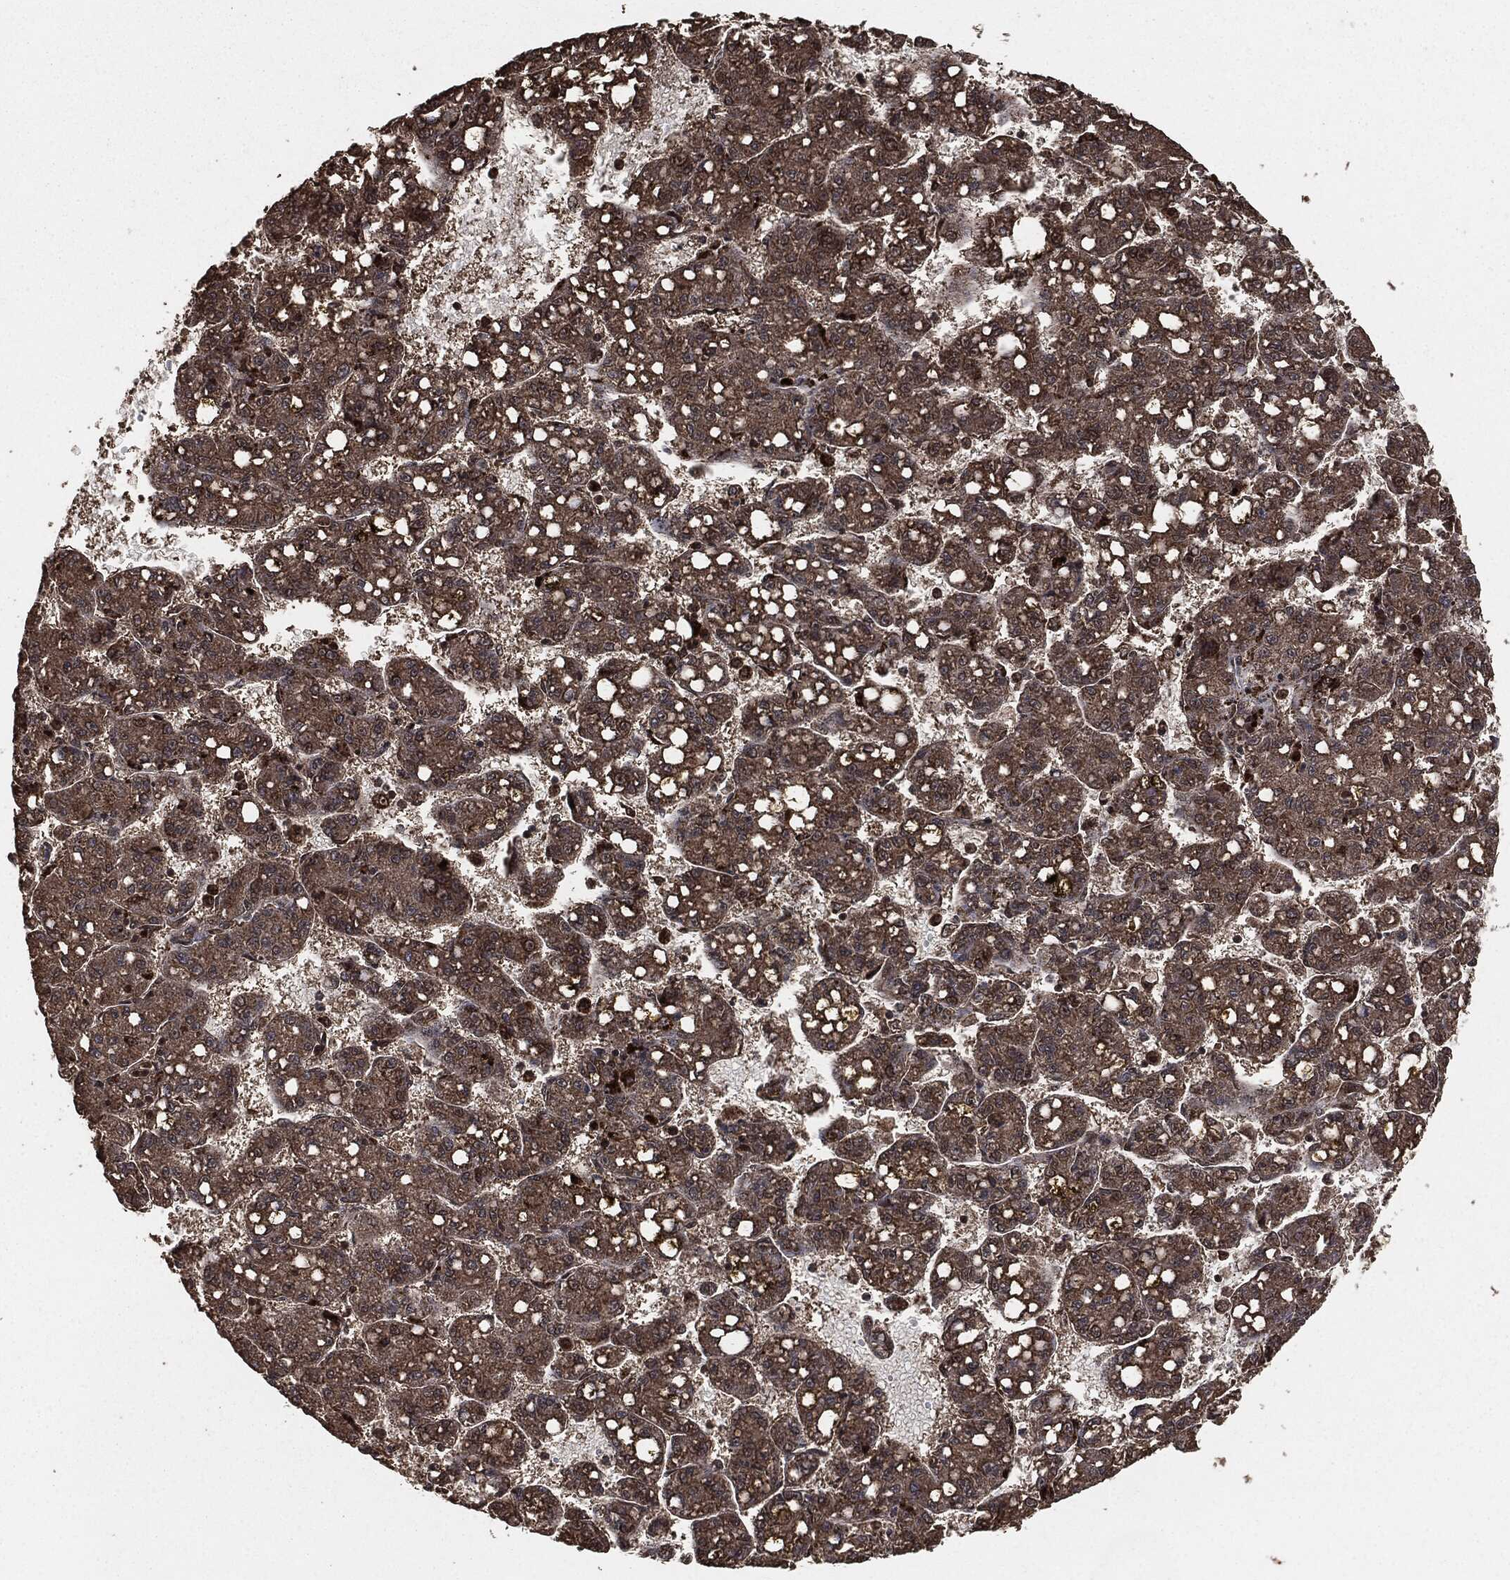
{"staining": {"intensity": "weak", "quantity": ">75%", "location": "cytoplasmic/membranous"}, "tissue": "liver cancer", "cell_type": "Tumor cells", "image_type": "cancer", "snomed": [{"axis": "morphology", "description": "Carcinoma, Hepatocellular, NOS"}, {"axis": "topography", "description": "Liver"}], "caption": "Liver cancer (hepatocellular carcinoma) stained with DAB (3,3'-diaminobenzidine) IHC shows low levels of weak cytoplasmic/membranous expression in about >75% of tumor cells.", "gene": "EGFR", "patient": {"sex": "female", "age": 65}}